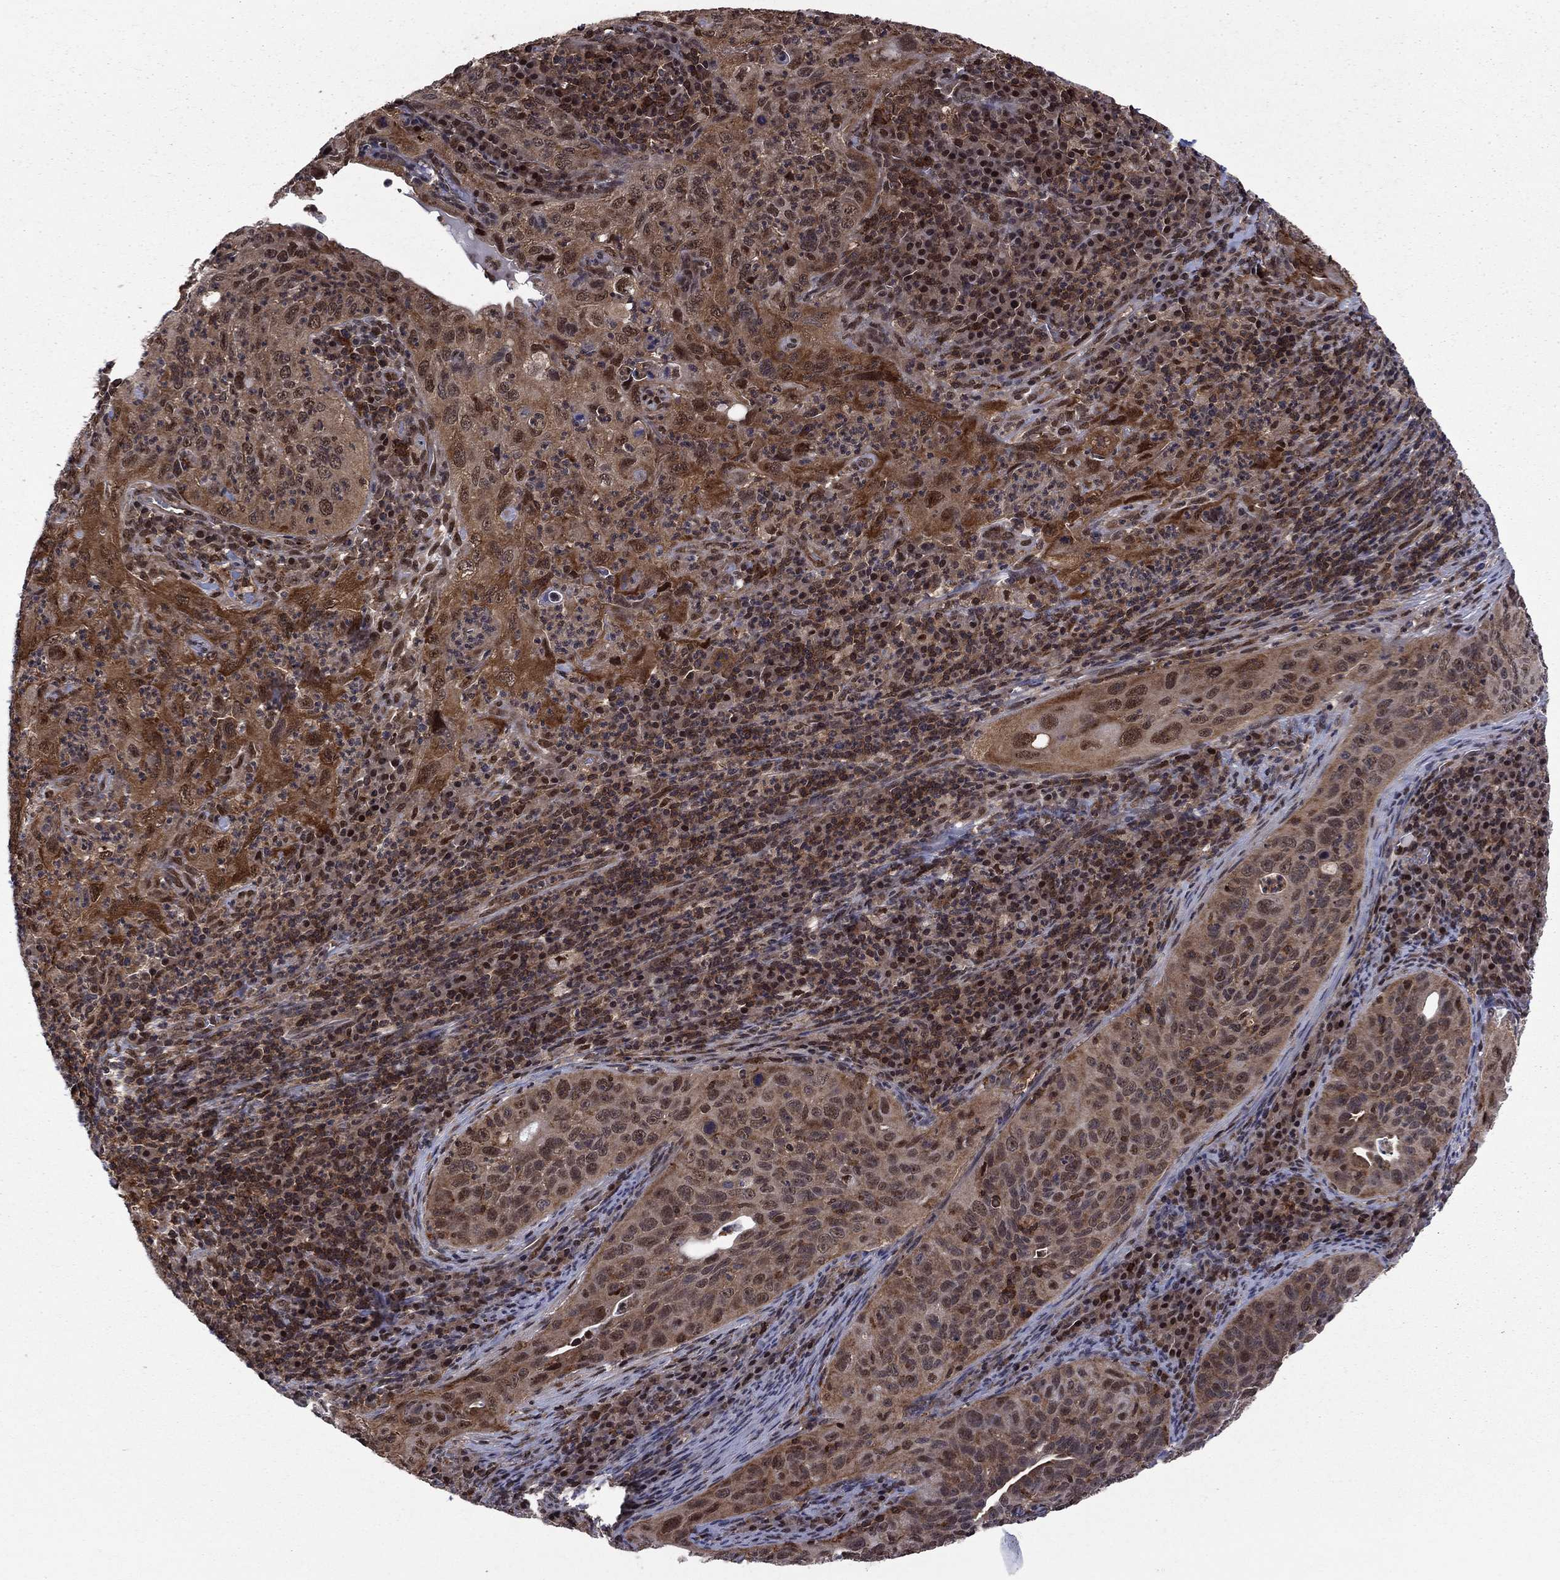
{"staining": {"intensity": "moderate", "quantity": "25%-75%", "location": "cytoplasmic/membranous,nuclear"}, "tissue": "cervical cancer", "cell_type": "Tumor cells", "image_type": "cancer", "snomed": [{"axis": "morphology", "description": "Squamous cell carcinoma, NOS"}, {"axis": "topography", "description": "Cervix"}], "caption": "Protein staining of cervical cancer tissue displays moderate cytoplasmic/membranous and nuclear positivity in about 25%-75% of tumor cells.", "gene": "PSMD2", "patient": {"sex": "female", "age": 26}}